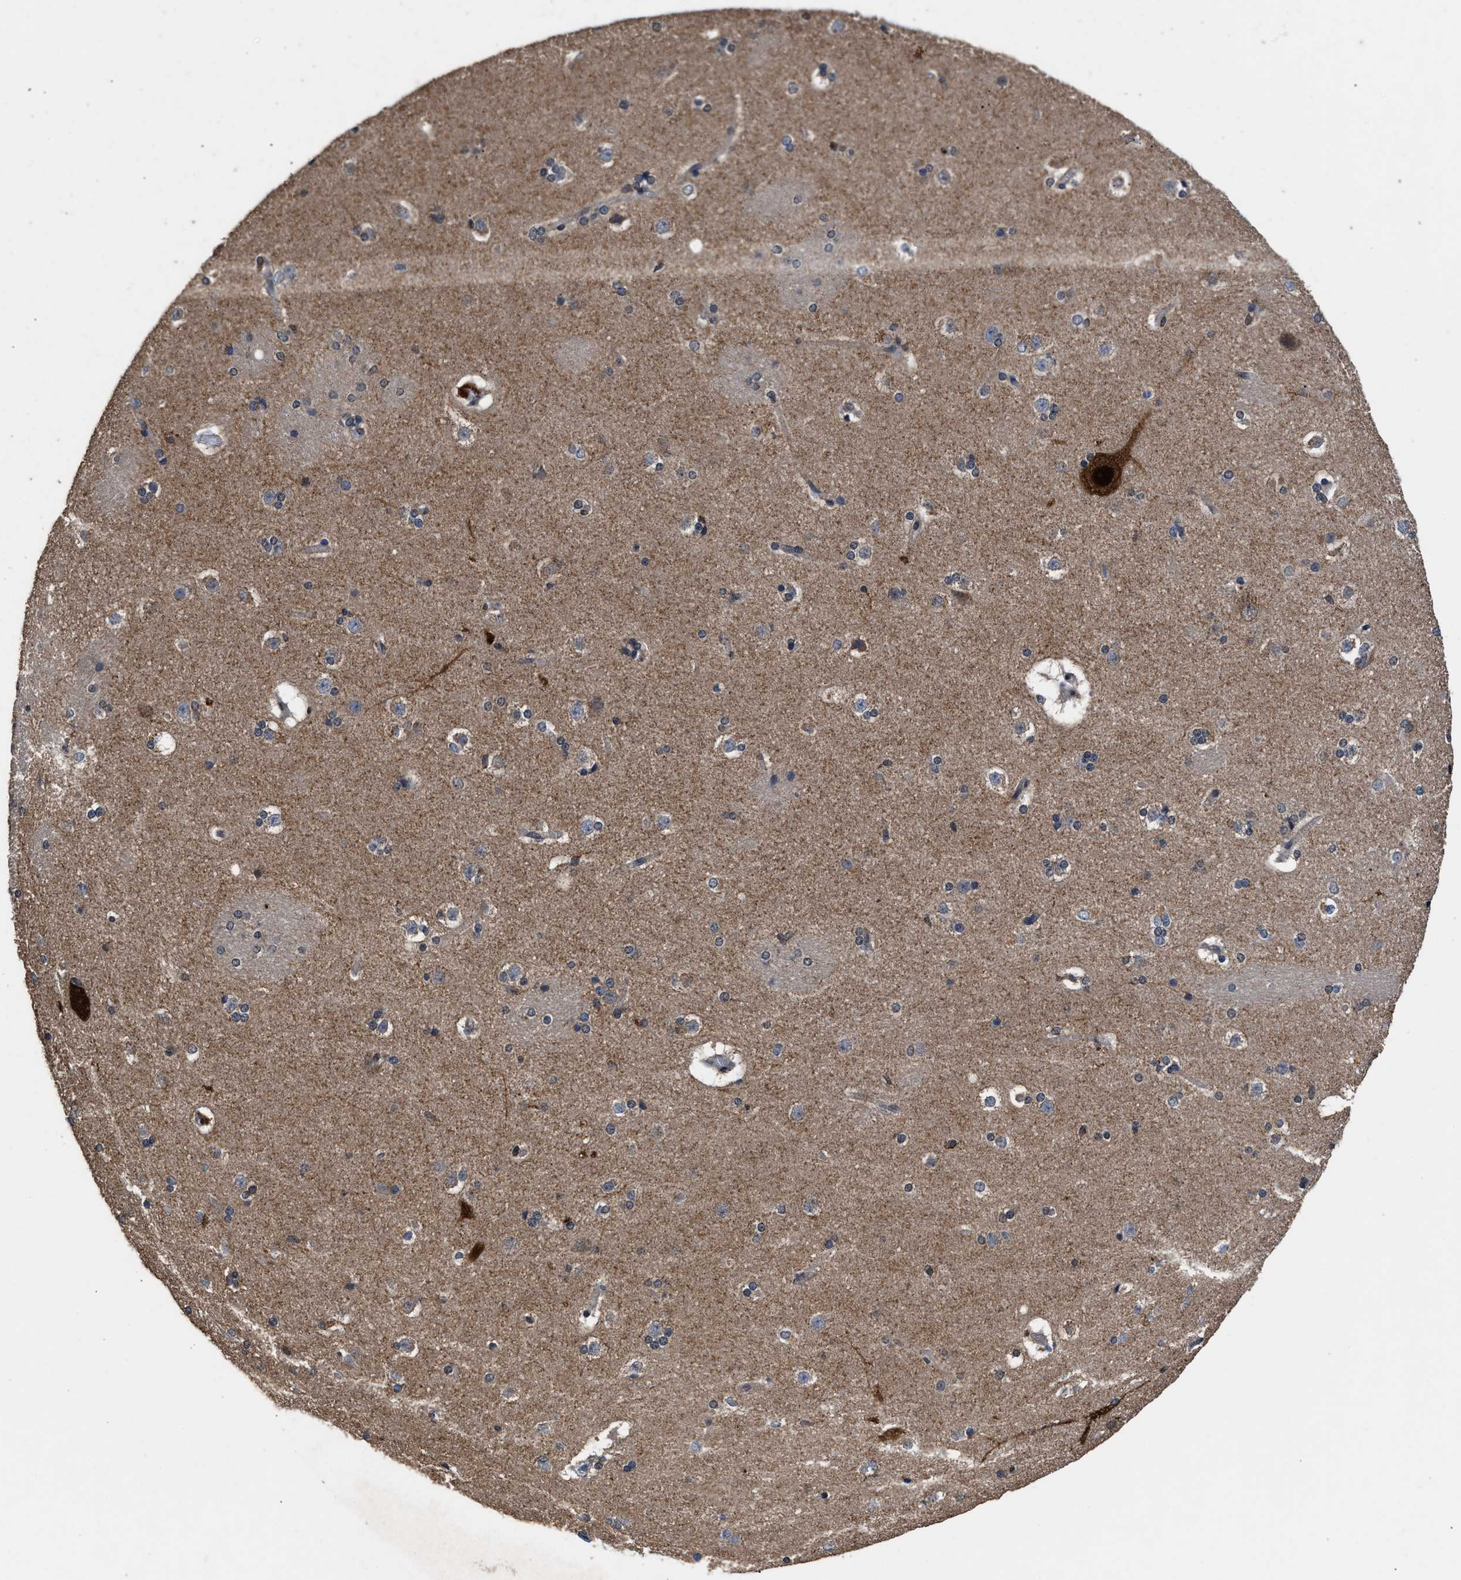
{"staining": {"intensity": "moderate", "quantity": "<25%", "location": "cytoplasmic/membranous"}, "tissue": "caudate", "cell_type": "Glial cells", "image_type": "normal", "snomed": [{"axis": "morphology", "description": "Normal tissue, NOS"}, {"axis": "topography", "description": "Lateral ventricle wall"}], "caption": "The micrograph reveals staining of unremarkable caudate, revealing moderate cytoplasmic/membranous protein positivity (brown color) within glial cells.", "gene": "ACLY", "patient": {"sex": "female", "age": 19}}